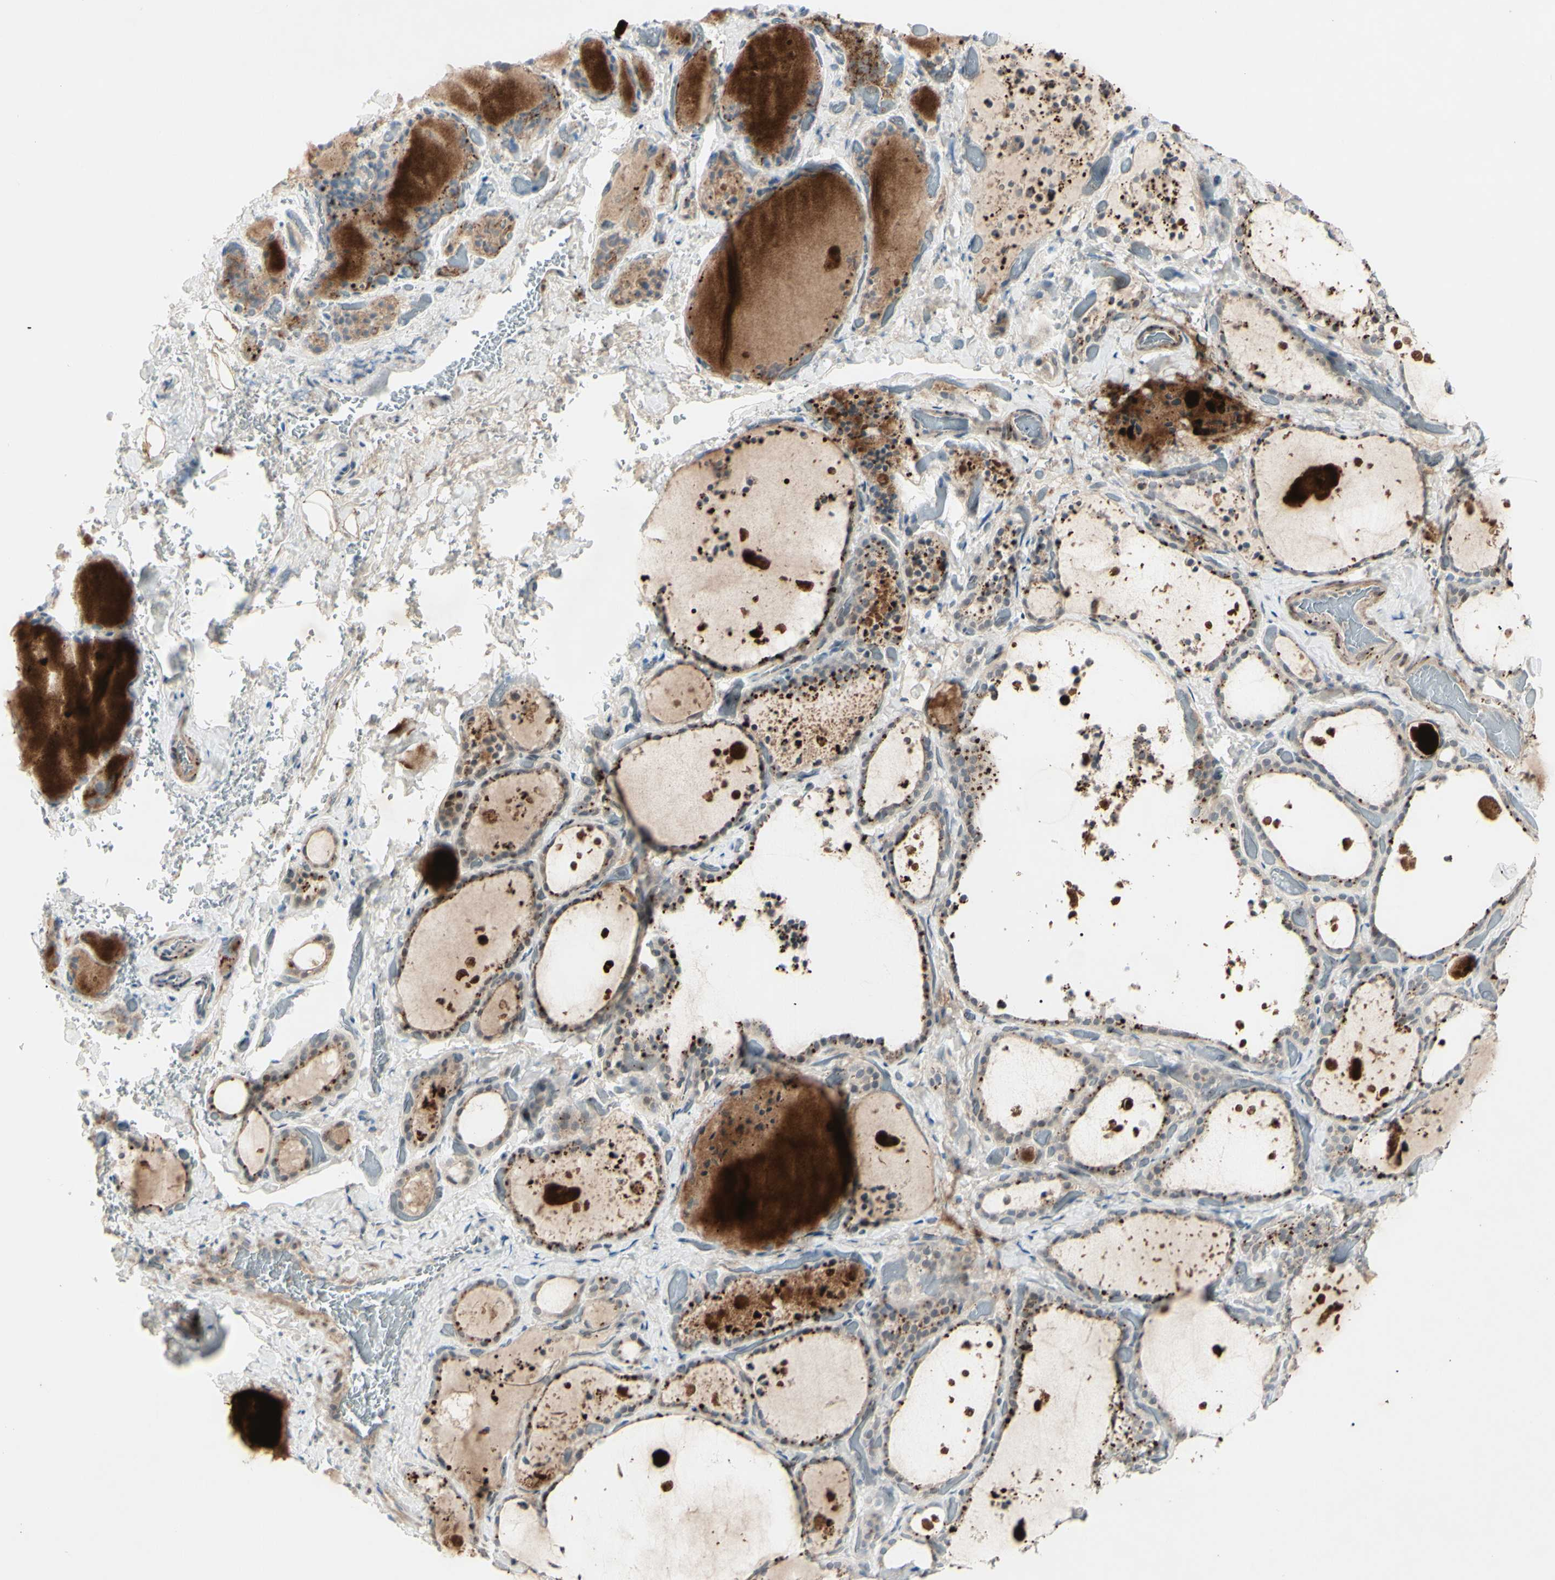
{"staining": {"intensity": "moderate", "quantity": ">75%", "location": "cytoplasmic/membranous"}, "tissue": "thyroid gland", "cell_type": "Glandular cells", "image_type": "normal", "snomed": [{"axis": "morphology", "description": "Normal tissue, NOS"}, {"axis": "topography", "description": "Thyroid gland"}], "caption": "Protein staining of unremarkable thyroid gland reveals moderate cytoplasmic/membranous staining in about >75% of glandular cells.", "gene": "FGFR2", "patient": {"sex": "female", "age": 44}}